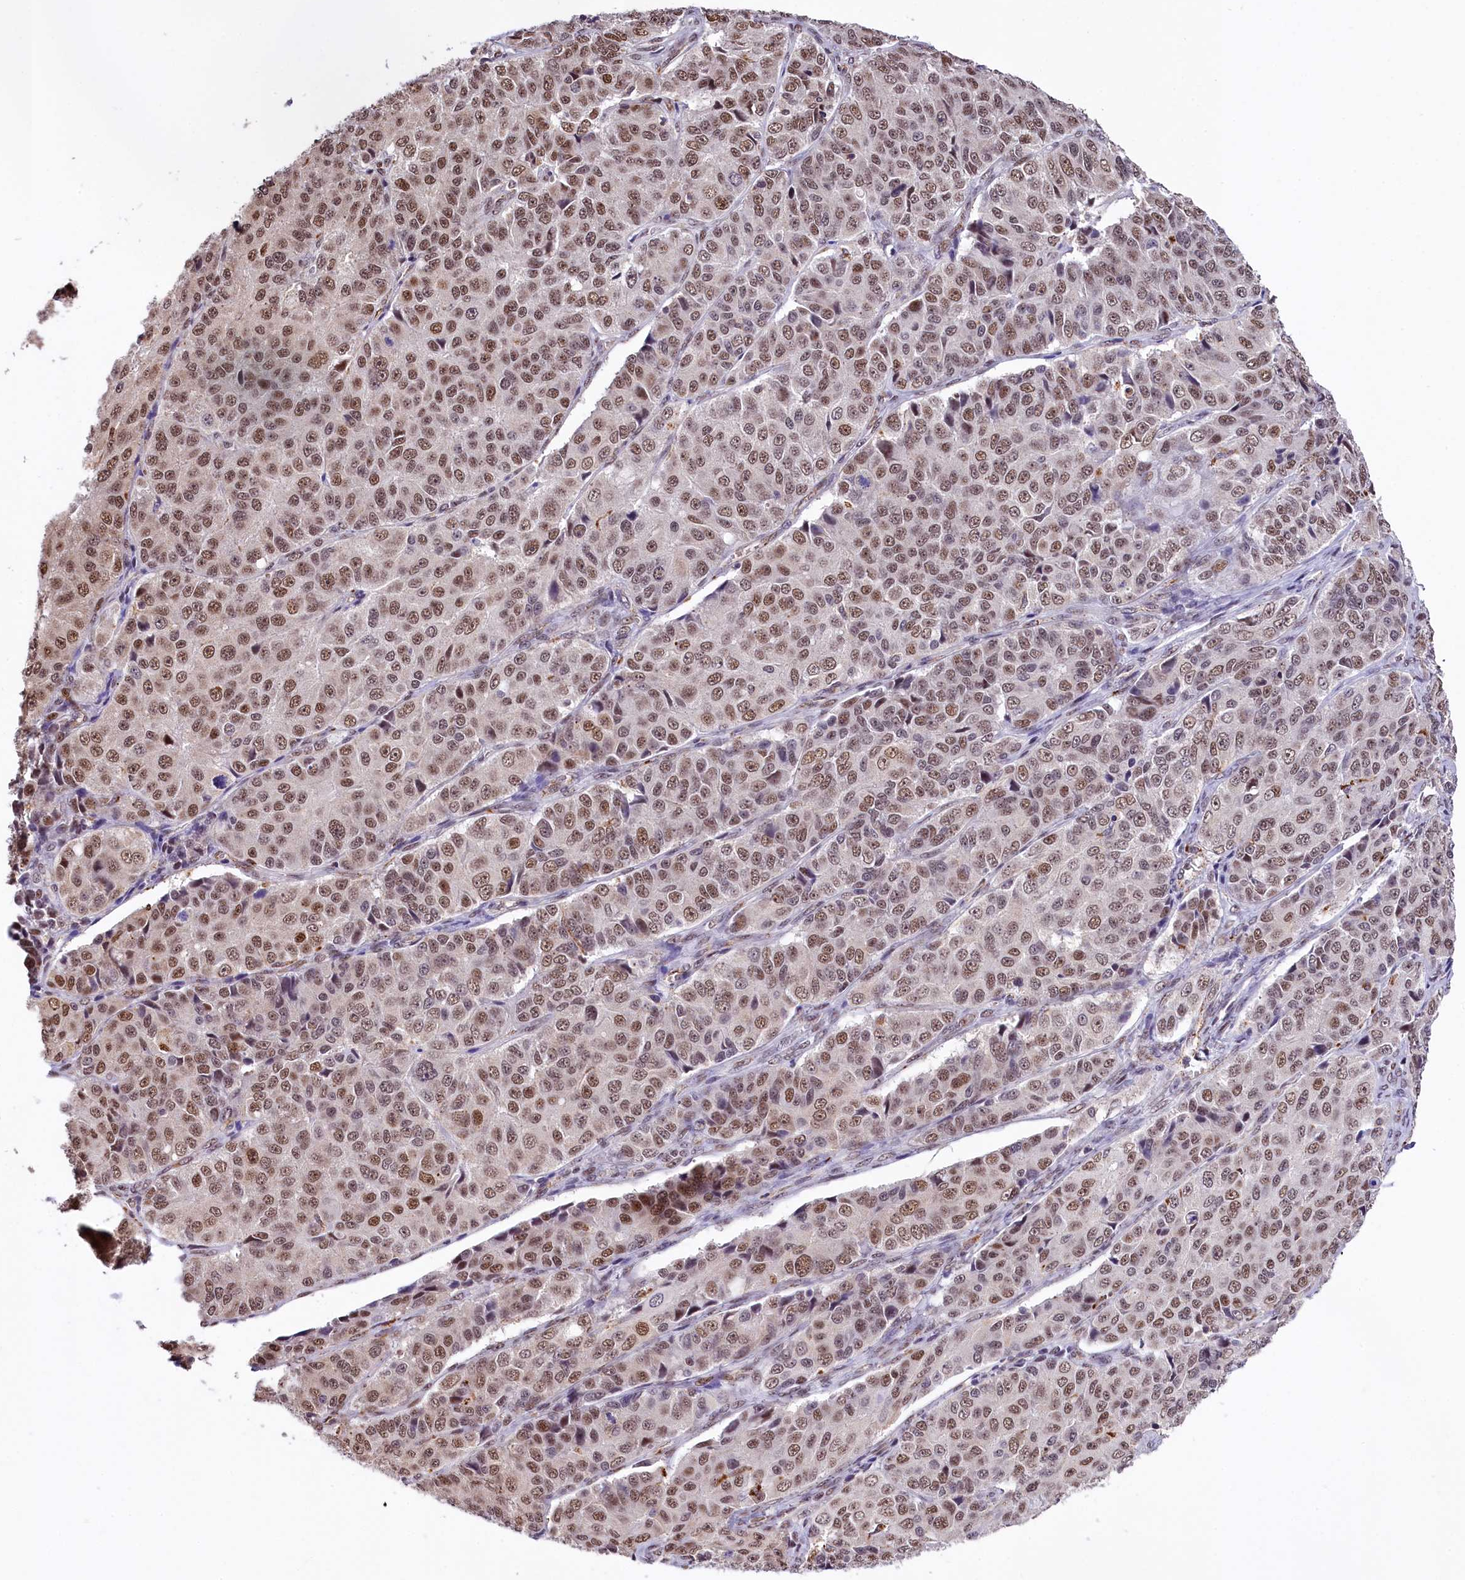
{"staining": {"intensity": "moderate", "quantity": ">75%", "location": "nuclear"}, "tissue": "ovarian cancer", "cell_type": "Tumor cells", "image_type": "cancer", "snomed": [{"axis": "morphology", "description": "Carcinoma, endometroid"}, {"axis": "topography", "description": "Ovary"}], "caption": "Ovarian cancer (endometroid carcinoma) stained for a protein shows moderate nuclear positivity in tumor cells.", "gene": "MRPL54", "patient": {"sex": "female", "age": 51}}